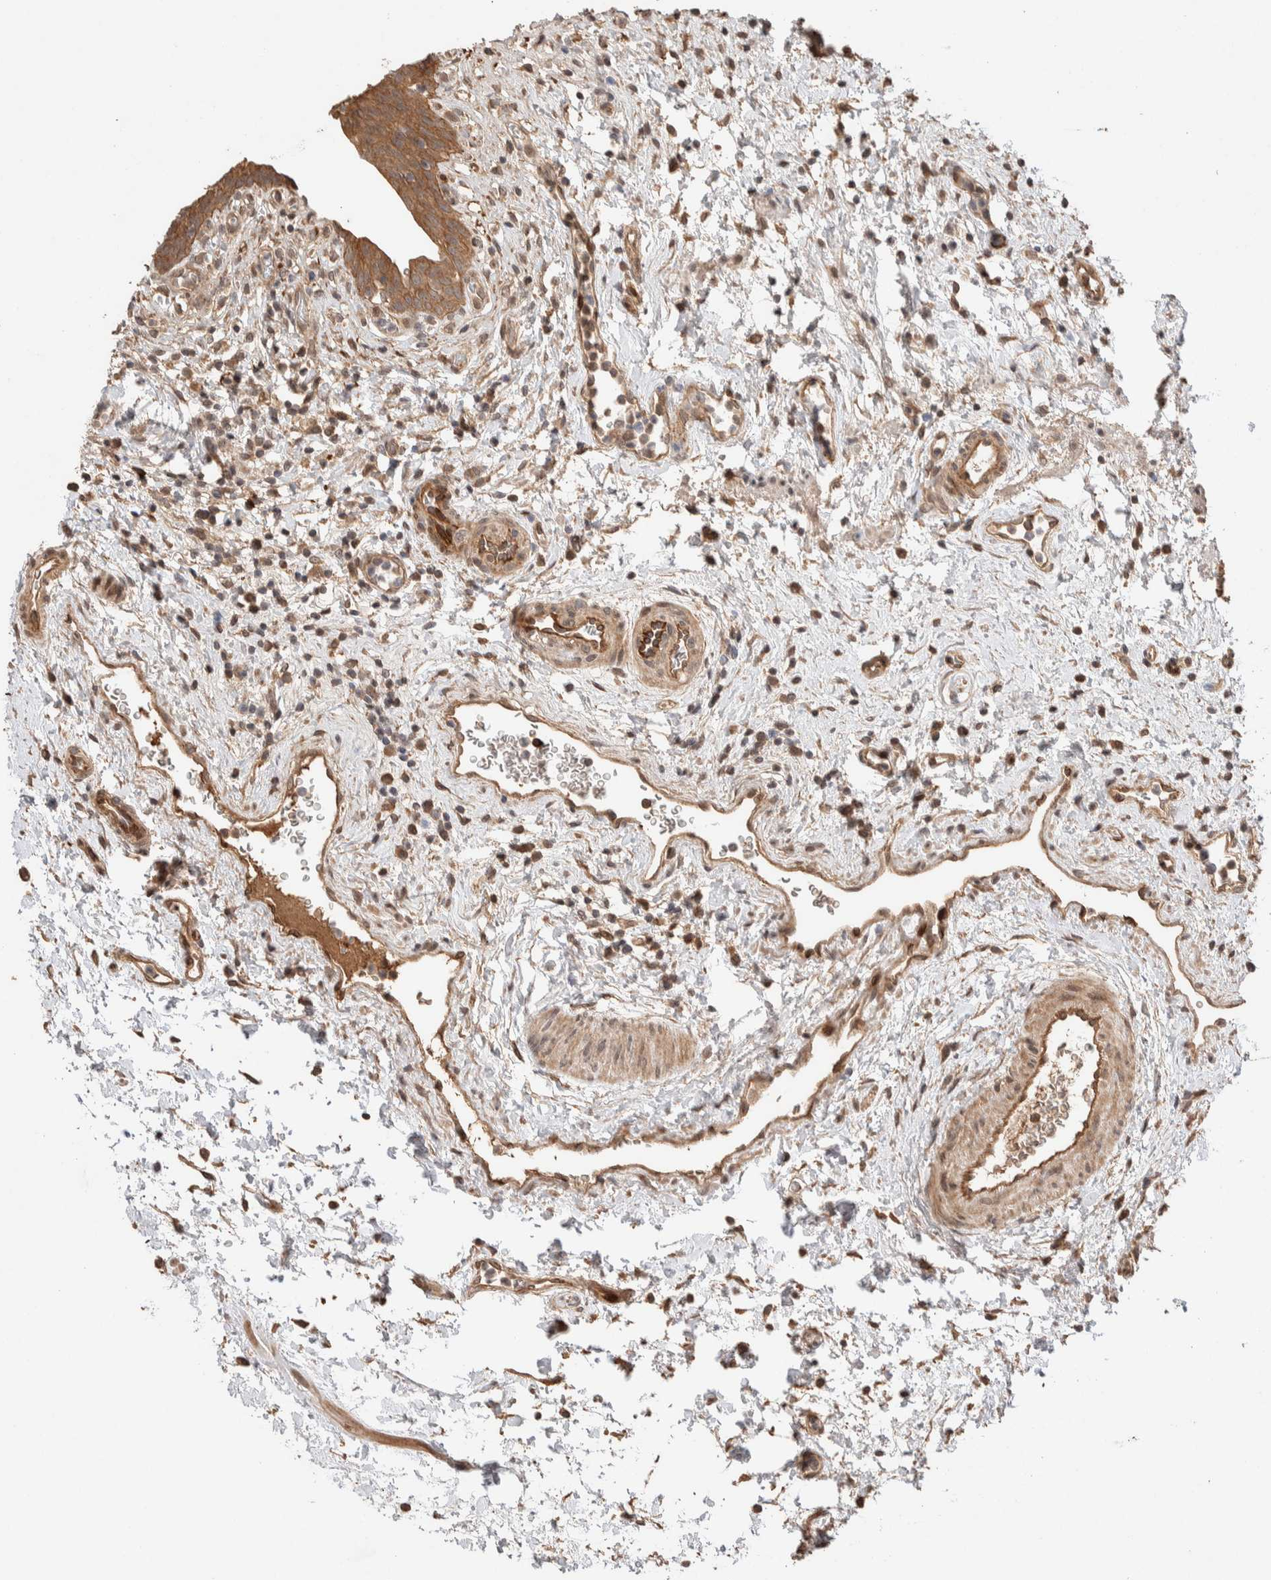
{"staining": {"intensity": "moderate", "quantity": ">75%", "location": "cytoplasmic/membranous"}, "tissue": "urinary bladder", "cell_type": "Urothelial cells", "image_type": "normal", "snomed": [{"axis": "morphology", "description": "Normal tissue, NOS"}, {"axis": "topography", "description": "Urinary bladder"}], "caption": "Protein staining shows moderate cytoplasmic/membranous positivity in approximately >75% of urothelial cells in unremarkable urinary bladder.", "gene": "PRDM15", "patient": {"sex": "male", "age": 37}}